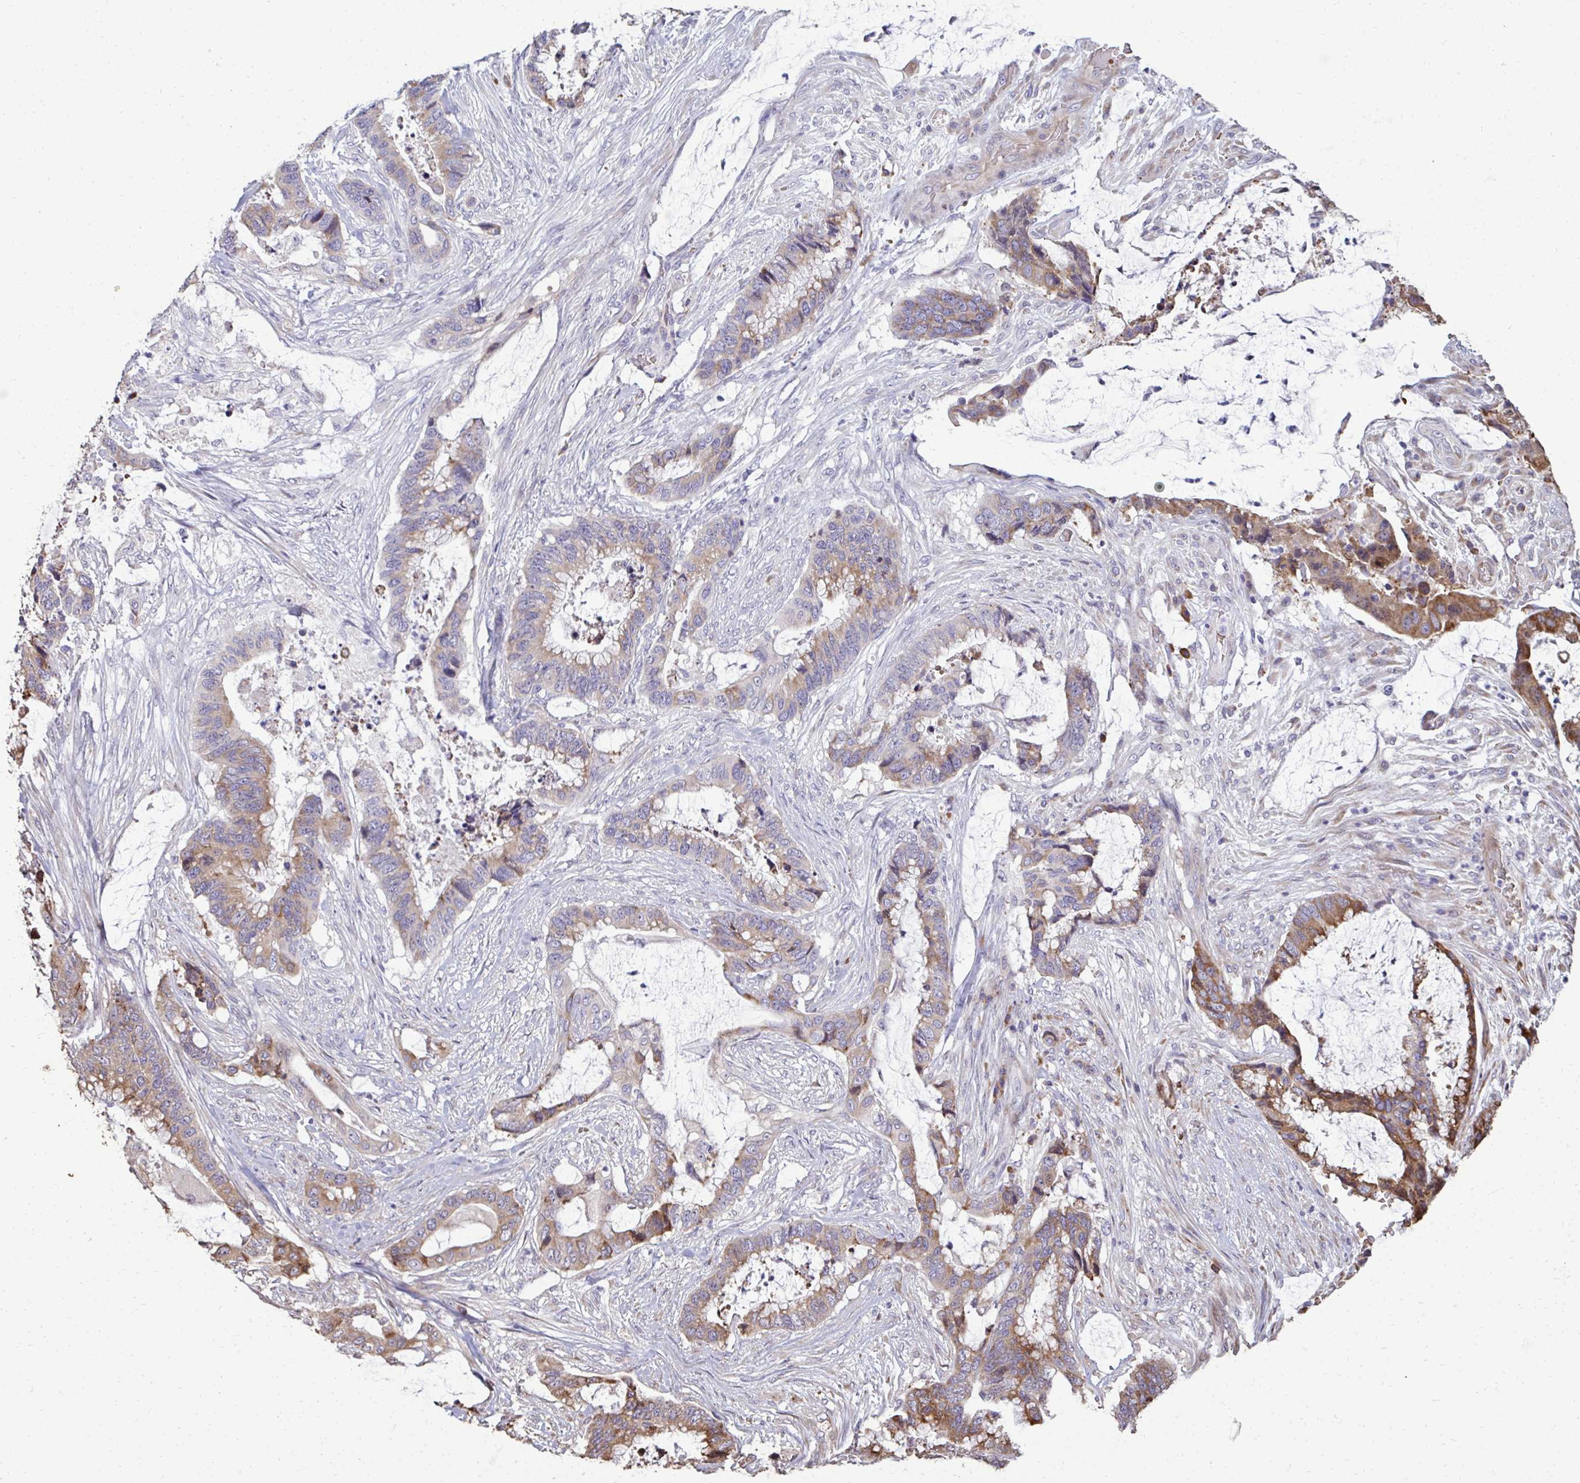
{"staining": {"intensity": "weak", "quantity": ">75%", "location": "cytoplasmic/membranous"}, "tissue": "colorectal cancer", "cell_type": "Tumor cells", "image_type": "cancer", "snomed": [{"axis": "morphology", "description": "Adenocarcinoma, NOS"}, {"axis": "topography", "description": "Rectum"}], "caption": "A micrograph of colorectal cancer stained for a protein reveals weak cytoplasmic/membranous brown staining in tumor cells.", "gene": "FIBCD1", "patient": {"sex": "female", "age": 59}}